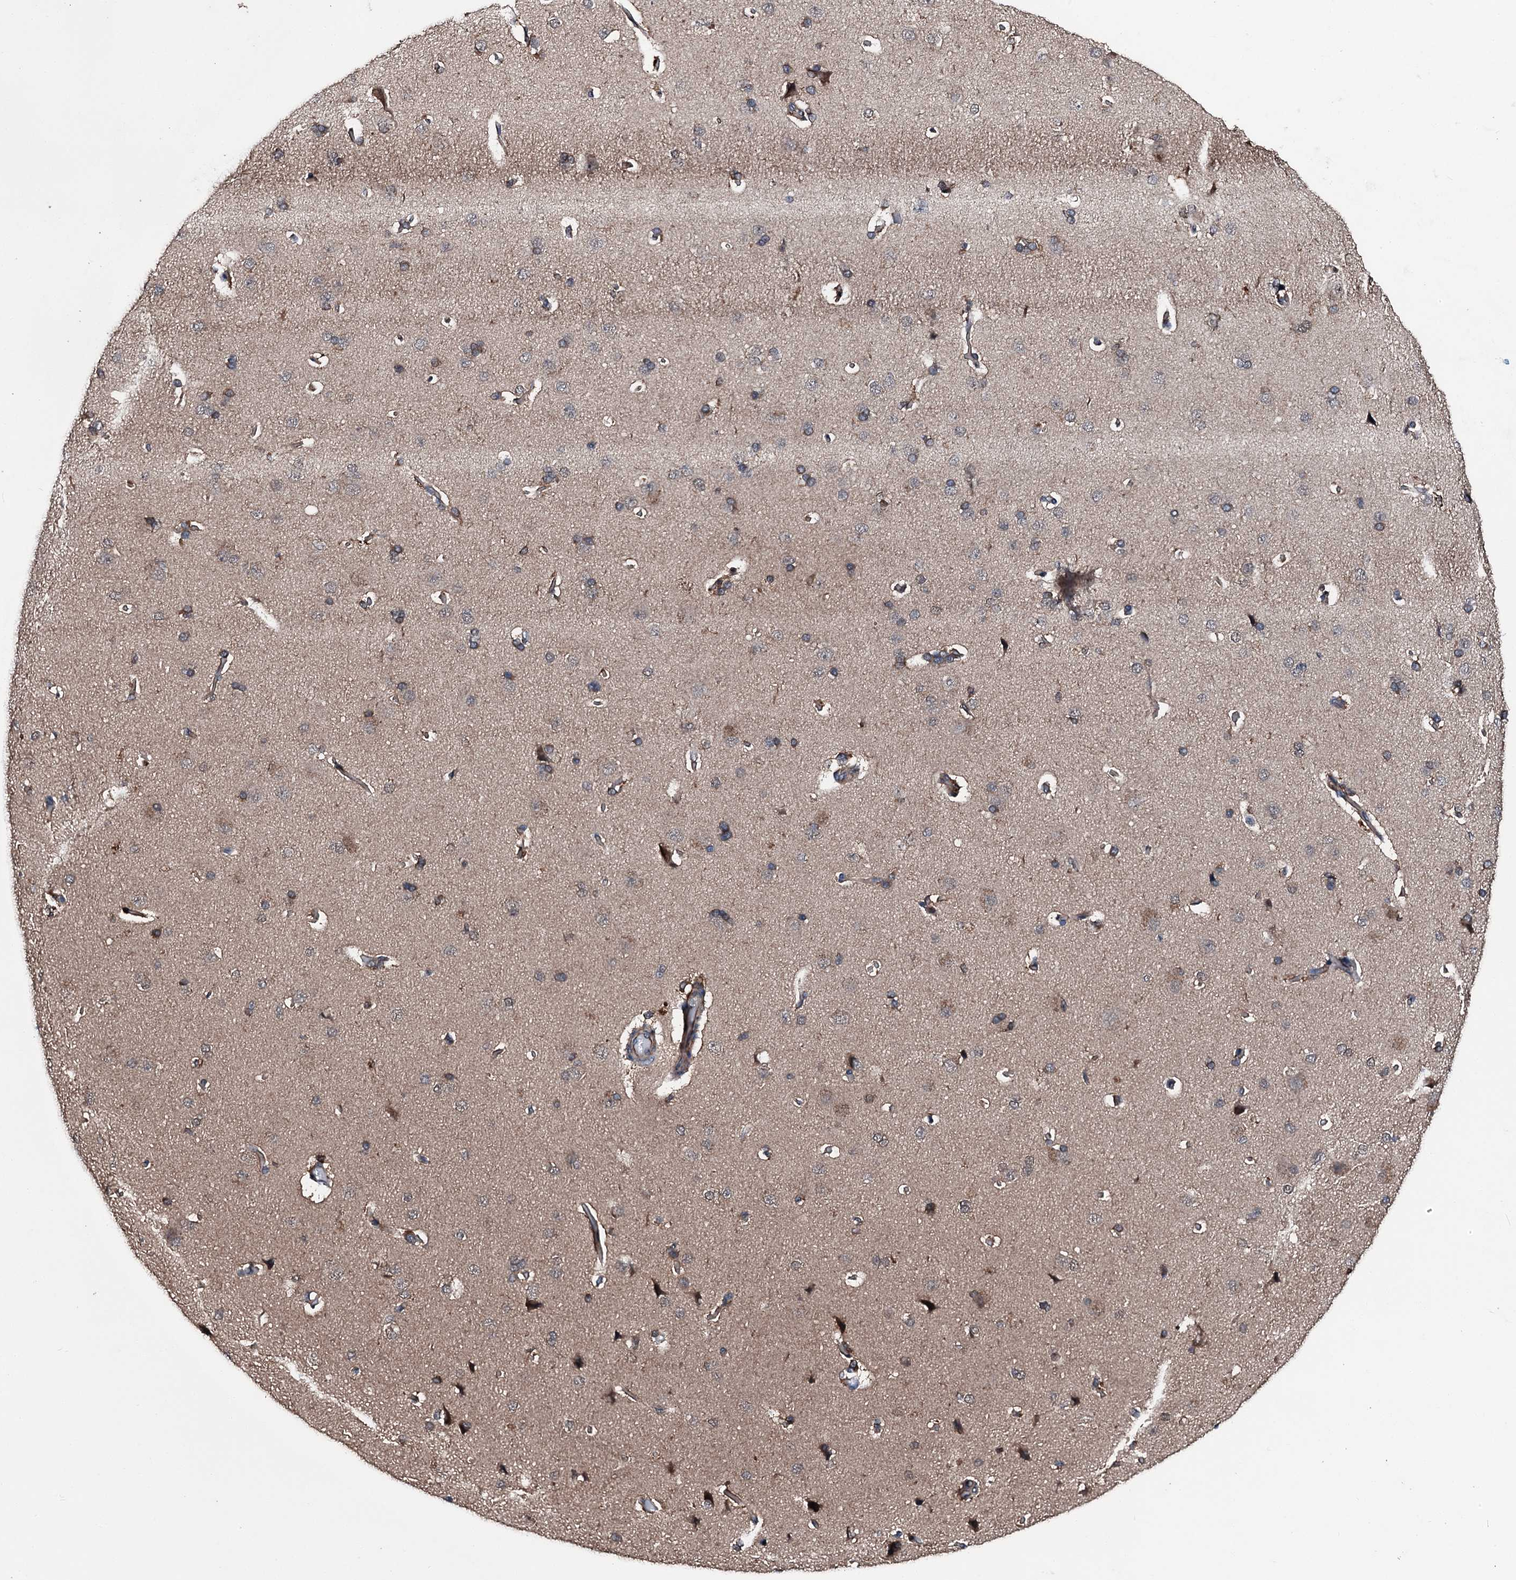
{"staining": {"intensity": "moderate", "quantity": "25%-75%", "location": "cytoplasmic/membranous"}, "tissue": "cerebral cortex", "cell_type": "Endothelial cells", "image_type": "normal", "snomed": [{"axis": "morphology", "description": "Normal tissue, NOS"}, {"axis": "topography", "description": "Cerebral cortex"}], "caption": "This is an image of IHC staining of unremarkable cerebral cortex, which shows moderate staining in the cytoplasmic/membranous of endothelial cells.", "gene": "FGD4", "patient": {"sex": "male", "age": 62}}